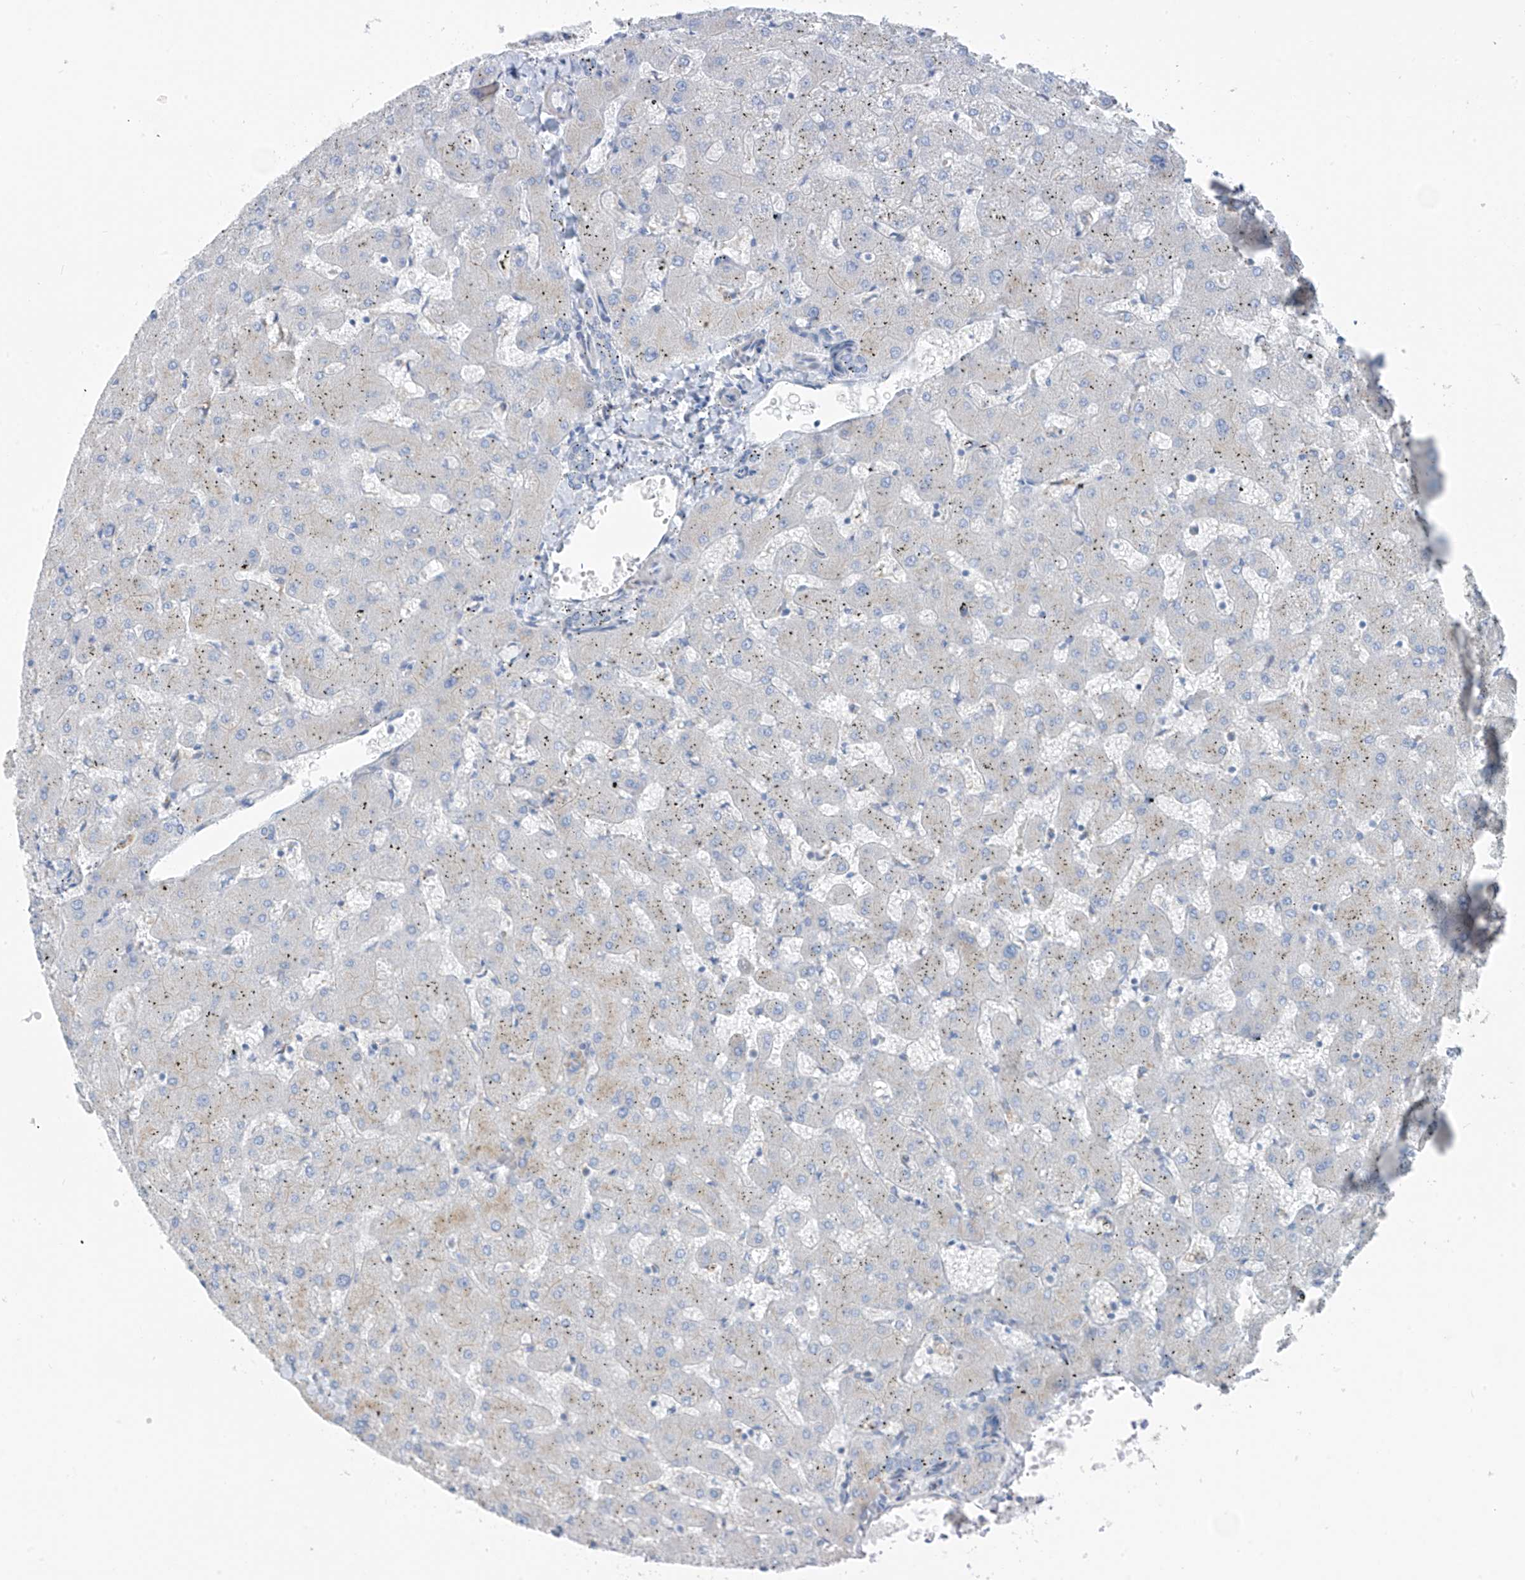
{"staining": {"intensity": "negative", "quantity": "none", "location": "none"}, "tissue": "liver", "cell_type": "Cholangiocytes", "image_type": "normal", "snomed": [{"axis": "morphology", "description": "Normal tissue, NOS"}, {"axis": "topography", "description": "Liver"}], "caption": "The histopathology image displays no staining of cholangiocytes in normal liver.", "gene": "GLMP", "patient": {"sex": "female", "age": 63}}